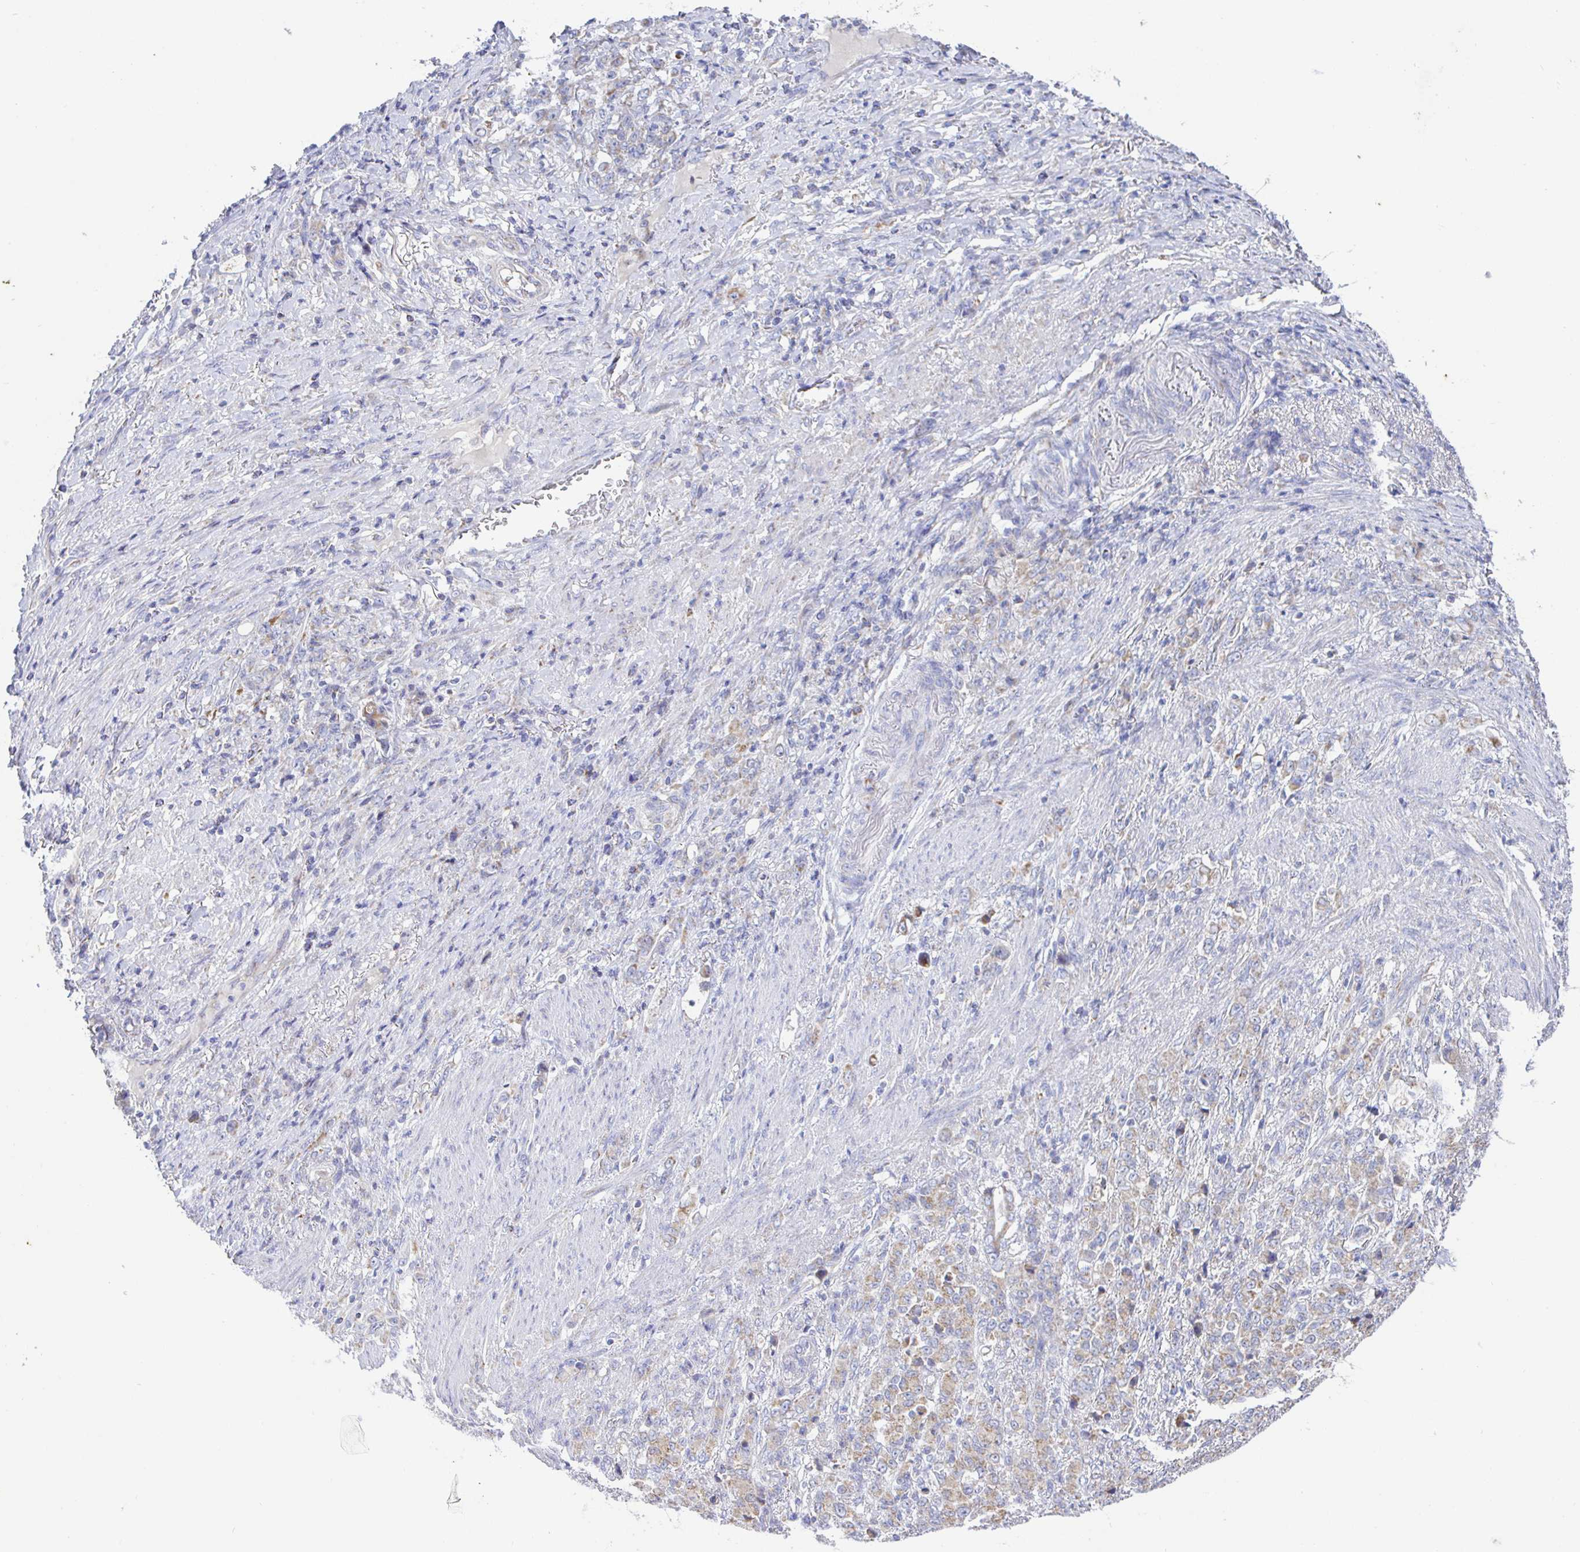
{"staining": {"intensity": "weak", "quantity": "25%-75%", "location": "cytoplasmic/membranous"}, "tissue": "stomach cancer", "cell_type": "Tumor cells", "image_type": "cancer", "snomed": [{"axis": "morphology", "description": "Adenocarcinoma, NOS"}, {"axis": "topography", "description": "Stomach"}], "caption": "Stomach cancer (adenocarcinoma) stained with immunohistochemistry displays weak cytoplasmic/membranous staining in about 25%-75% of tumor cells. (DAB IHC with brightfield microscopy, high magnification).", "gene": "SYNGR4", "patient": {"sex": "female", "age": 79}}